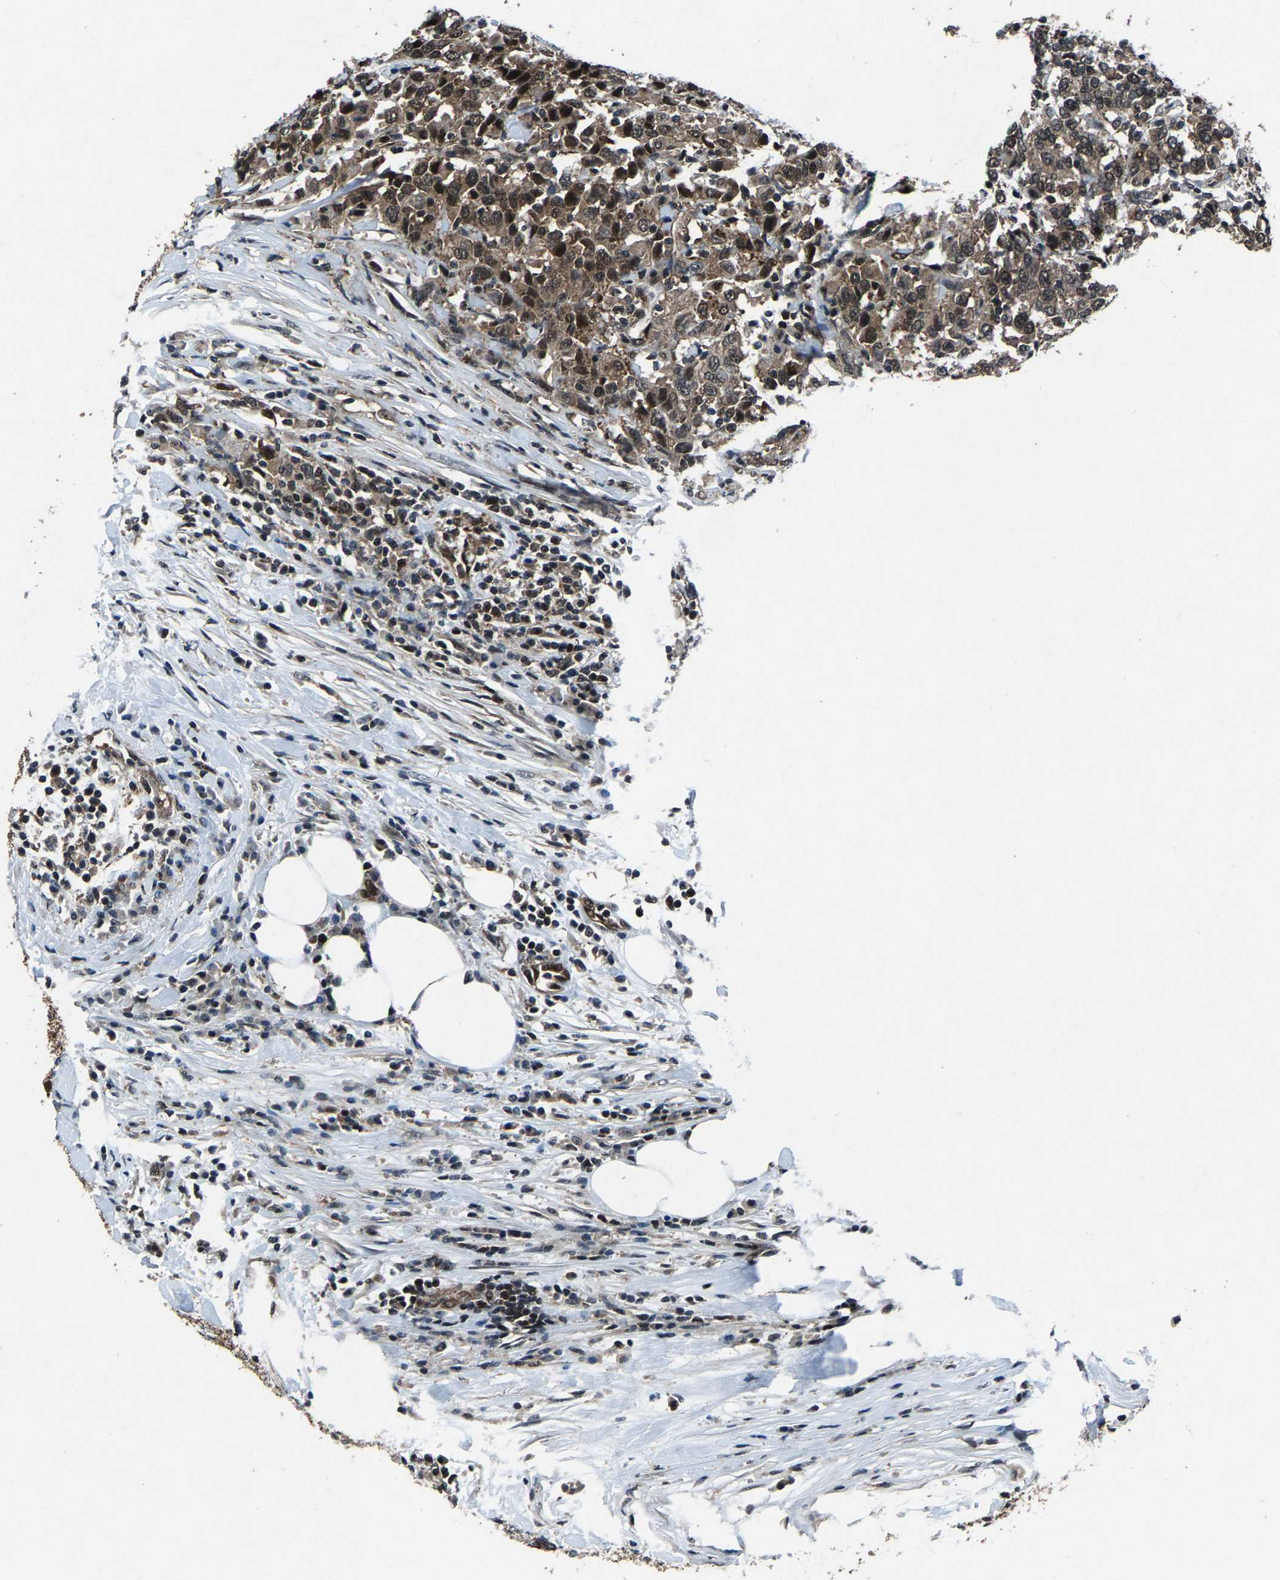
{"staining": {"intensity": "weak", "quantity": ">75%", "location": "cytoplasmic/membranous,nuclear"}, "tissue": "urothelial cancer", "cell_type": "Tumor cells", "image_type": "cancer", "snomed": [{"axis": "morphology", "description": "Urothelial carcinoma, High grade"}, {"axis": "topography", "description": "Urinary bladder"}], "caption": "There is low levels of weak cytoplasmic/membranous and nuclear expression in tumor cells of urothelial cancer, as demonstrated by immunohistochemical staining (brown color).", "gene": "ATXN3", "patient": {"sex": "male", "age": 61}}